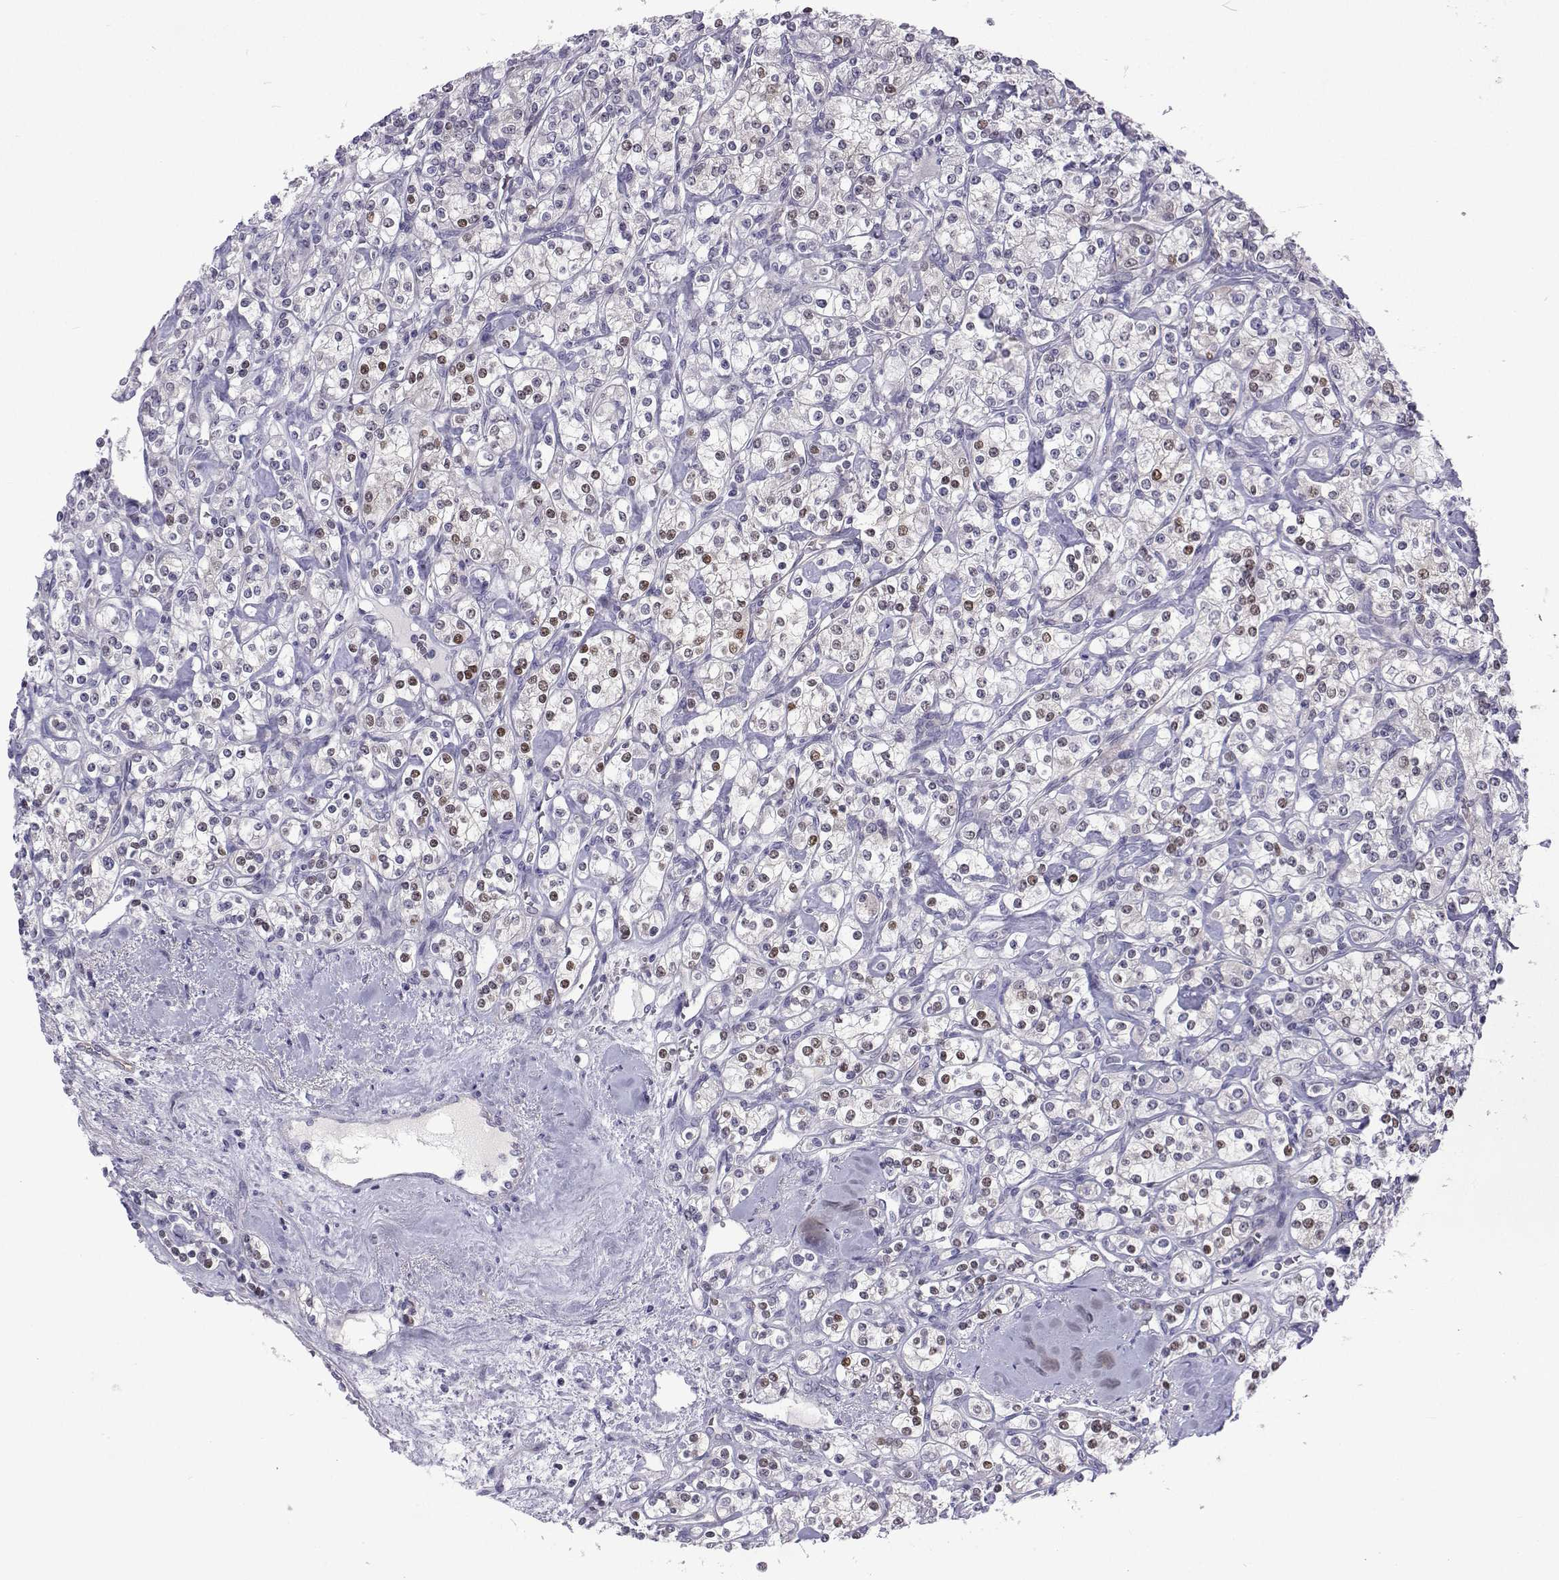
{"staining": {"intensity": "moderate", "quantity": "<25%", "location": "nuclear"}, "tissue": "renal cancer", "cell_type": "Tumor cells", "image_type": "cancer", "snomed": [{"axis": "morphology", "description": "Adenocarcinoma, NOS"}, {"axis": "topography", "description": "Kidney"}], "caption": "Human adenocarcinoma (renal) stained for a protein (brown) shows moderate nuclear positive positivity in about <25% of tumor cells.", "gene": "GALM", "patient": {"sex": "male", "age": 77}}